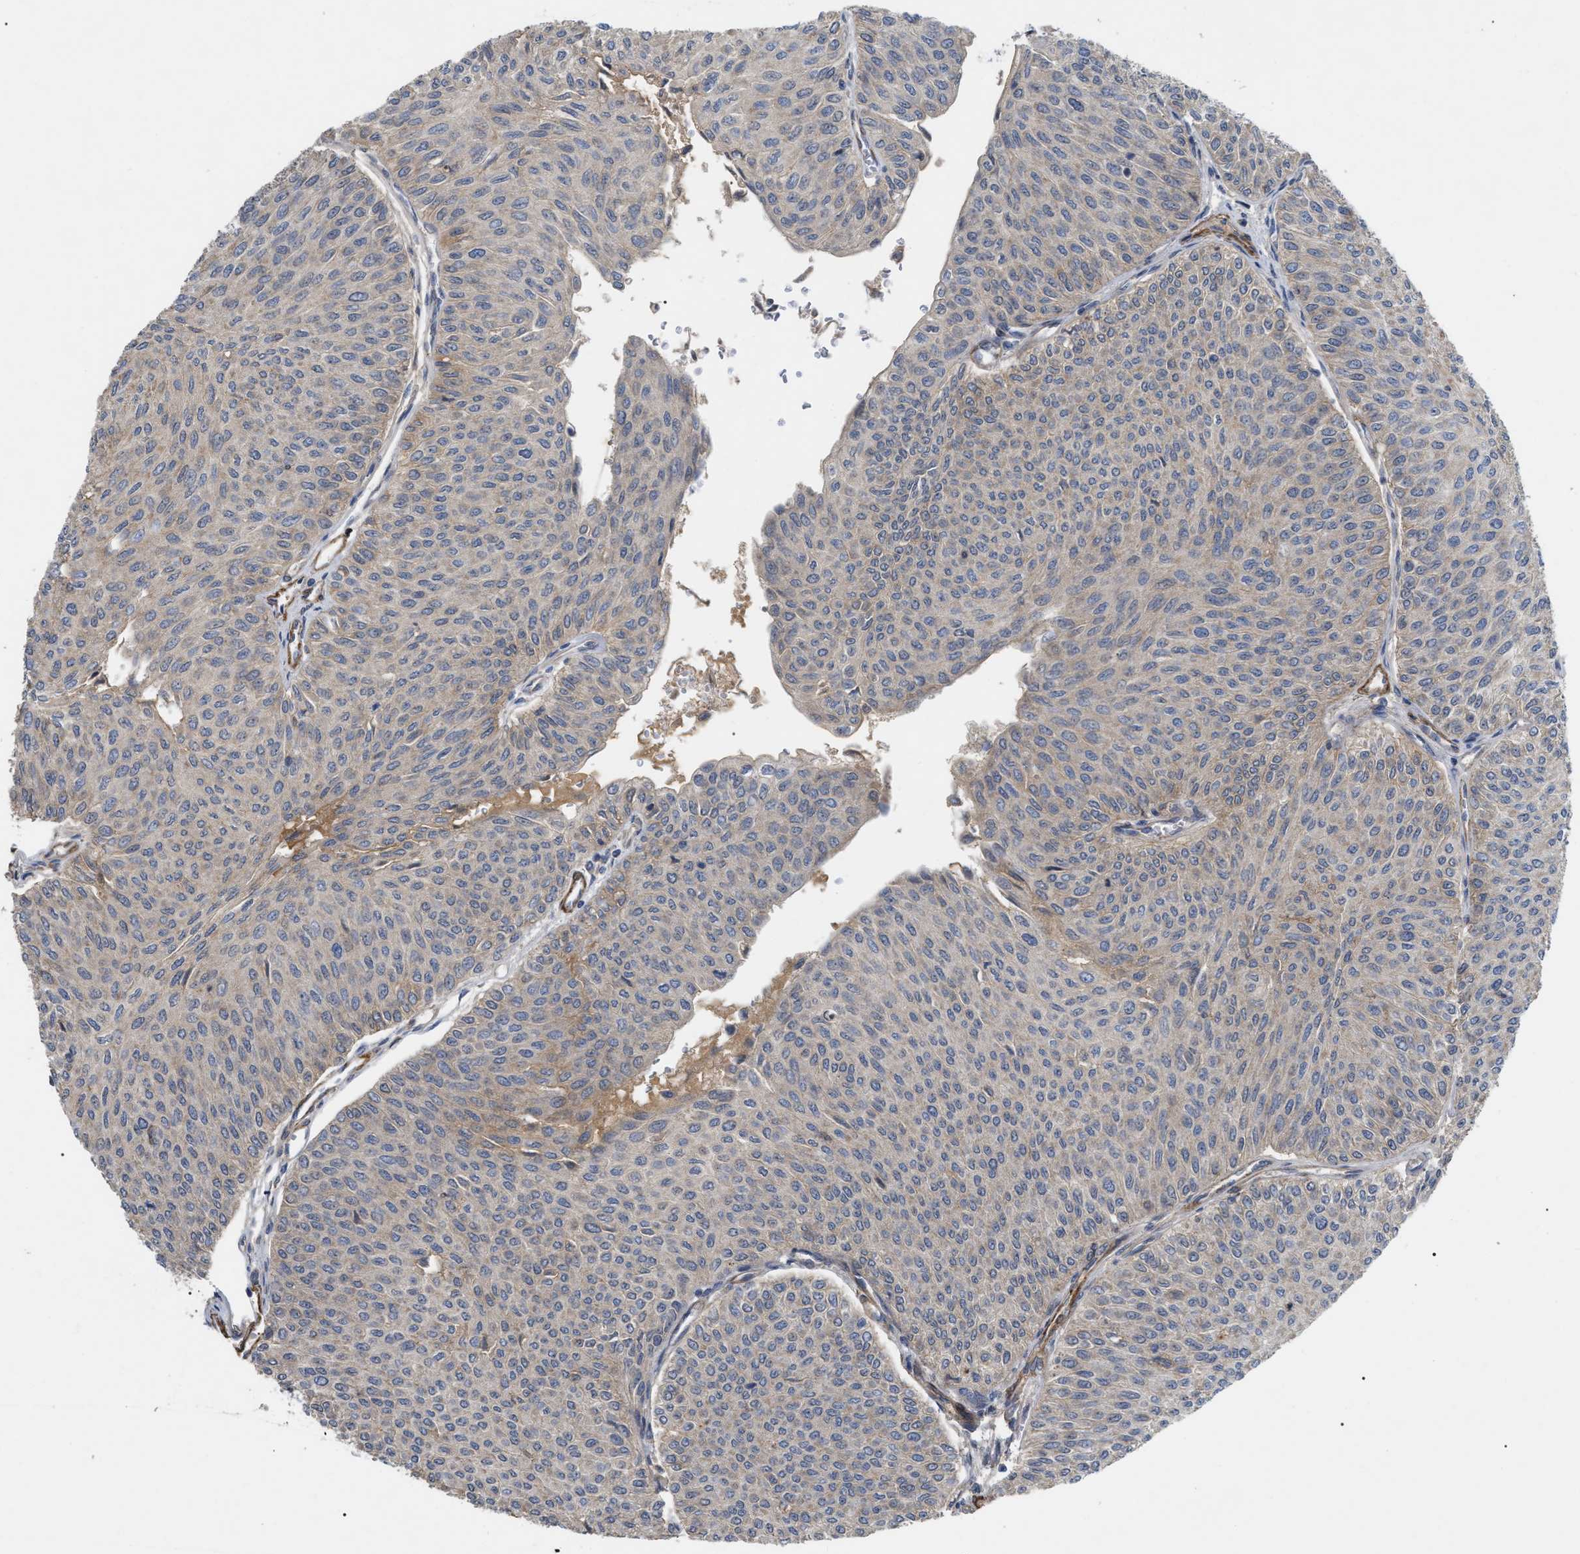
{"staining": {"intensity": "negative", "quantity": "none", "location": "none"}, "tissue": "urothelial cancer", "cell_type": "Tumor cells", "image_type": "cancer", "snomed": [{"axis": "morphology", "description": "Urothelial carcinoma, Low grade"}, {"axis": "topography", "description": "Urinary bladder"}], "caption": "Tumor cells show no significant staining in urothelial cancer.", "gene": "ST6GALNAC6", "patient": {"sex": "male", "age": 78}}